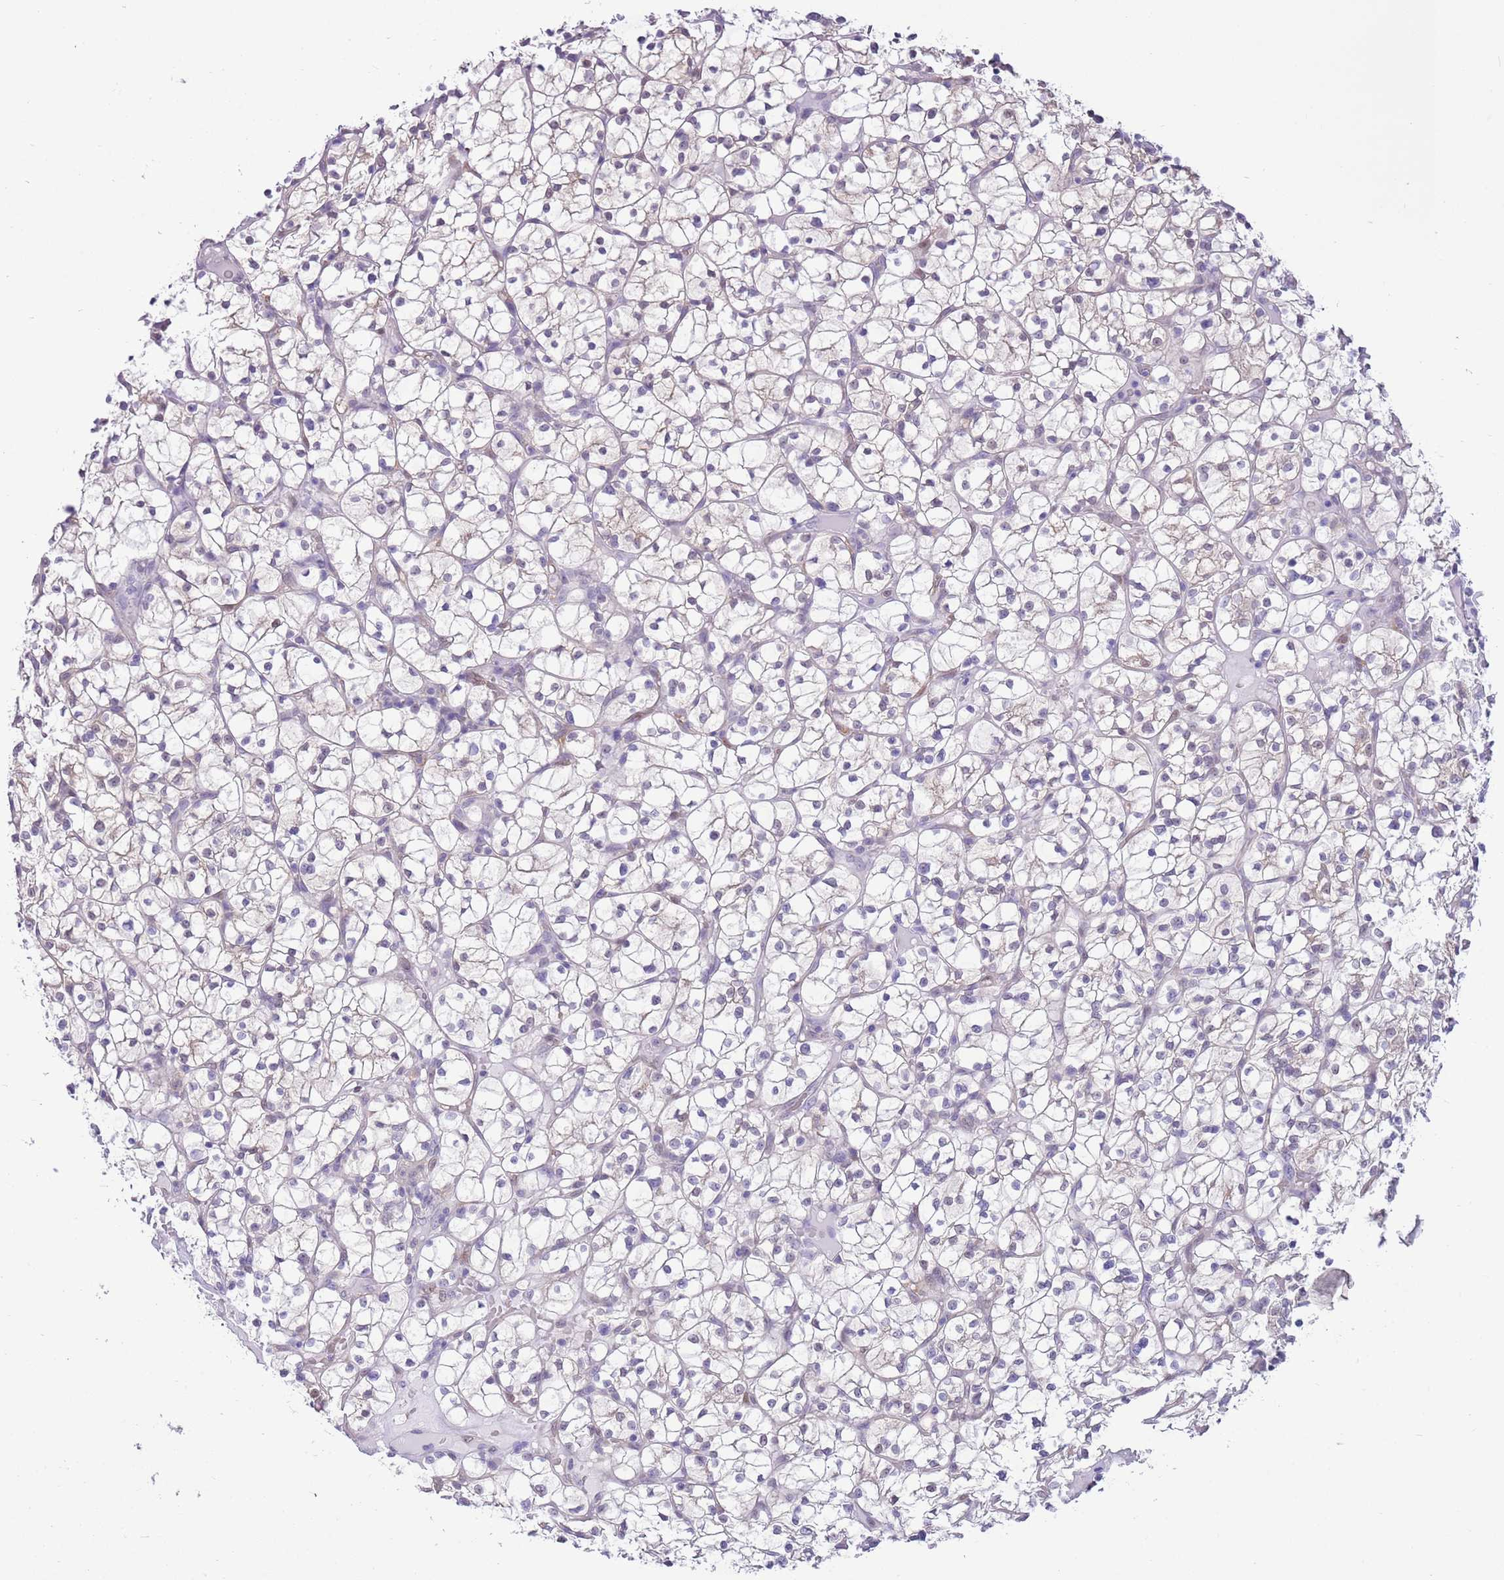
{"staining": {"intensity": "negative", "quantity": "none", "location": "none"}, "tissue": "renal cancer", "cell_type": "Tumor cells", "image_type": "cancer", "snomed": [{"axis": "morphology", "description": "Adenocarcinoma, NOS"}, {"axis": "topography", "description": "Kidney"}], "caption": "There is no significant positivity in tumor cells of adenocarcinoma (renal).", "gene": "DDI2", "patient": {"sex": "female", "age": 64}}